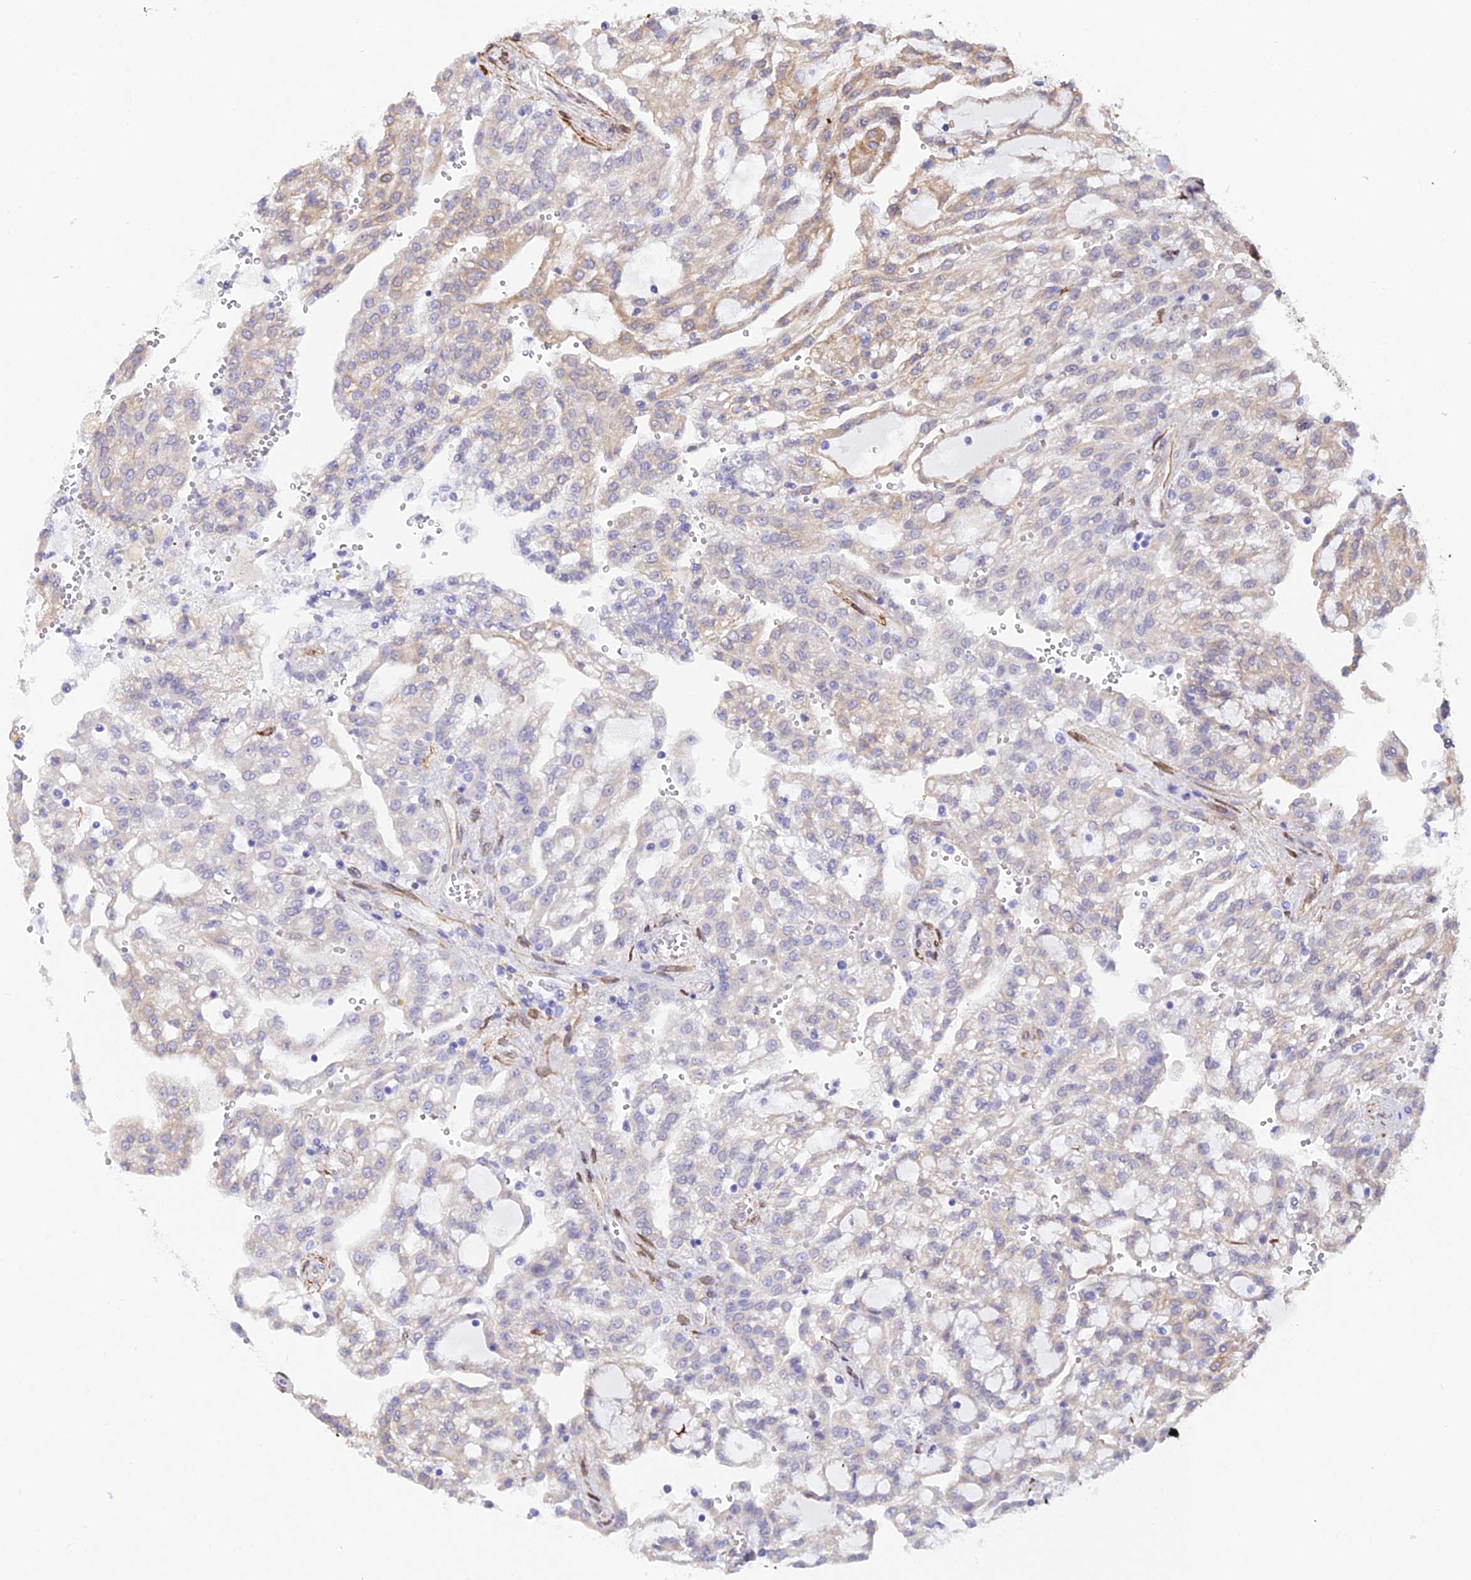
{"staining": {"intensity": "moderate", "quantity": "<25%", "location": "cytoplasmic/membranous"}, "tissue": "renal cancer", "cell_type": "Tumor cells", "image_type": "cancer", "snomed": [{"axis": "morphology", "description": "Adenocarcinoma, NOS"}, {"axis": "topography", "description": "Kidney"}], "caption": "A histopathology image showing moderate cytoplasmic/membranous positivity in approximately <25% of tumor cells in renal cancer, as visualized by brown immunohistochemical staining.", "gene": "MXRA7", "patient": {"sex": "male", "age": 63}}